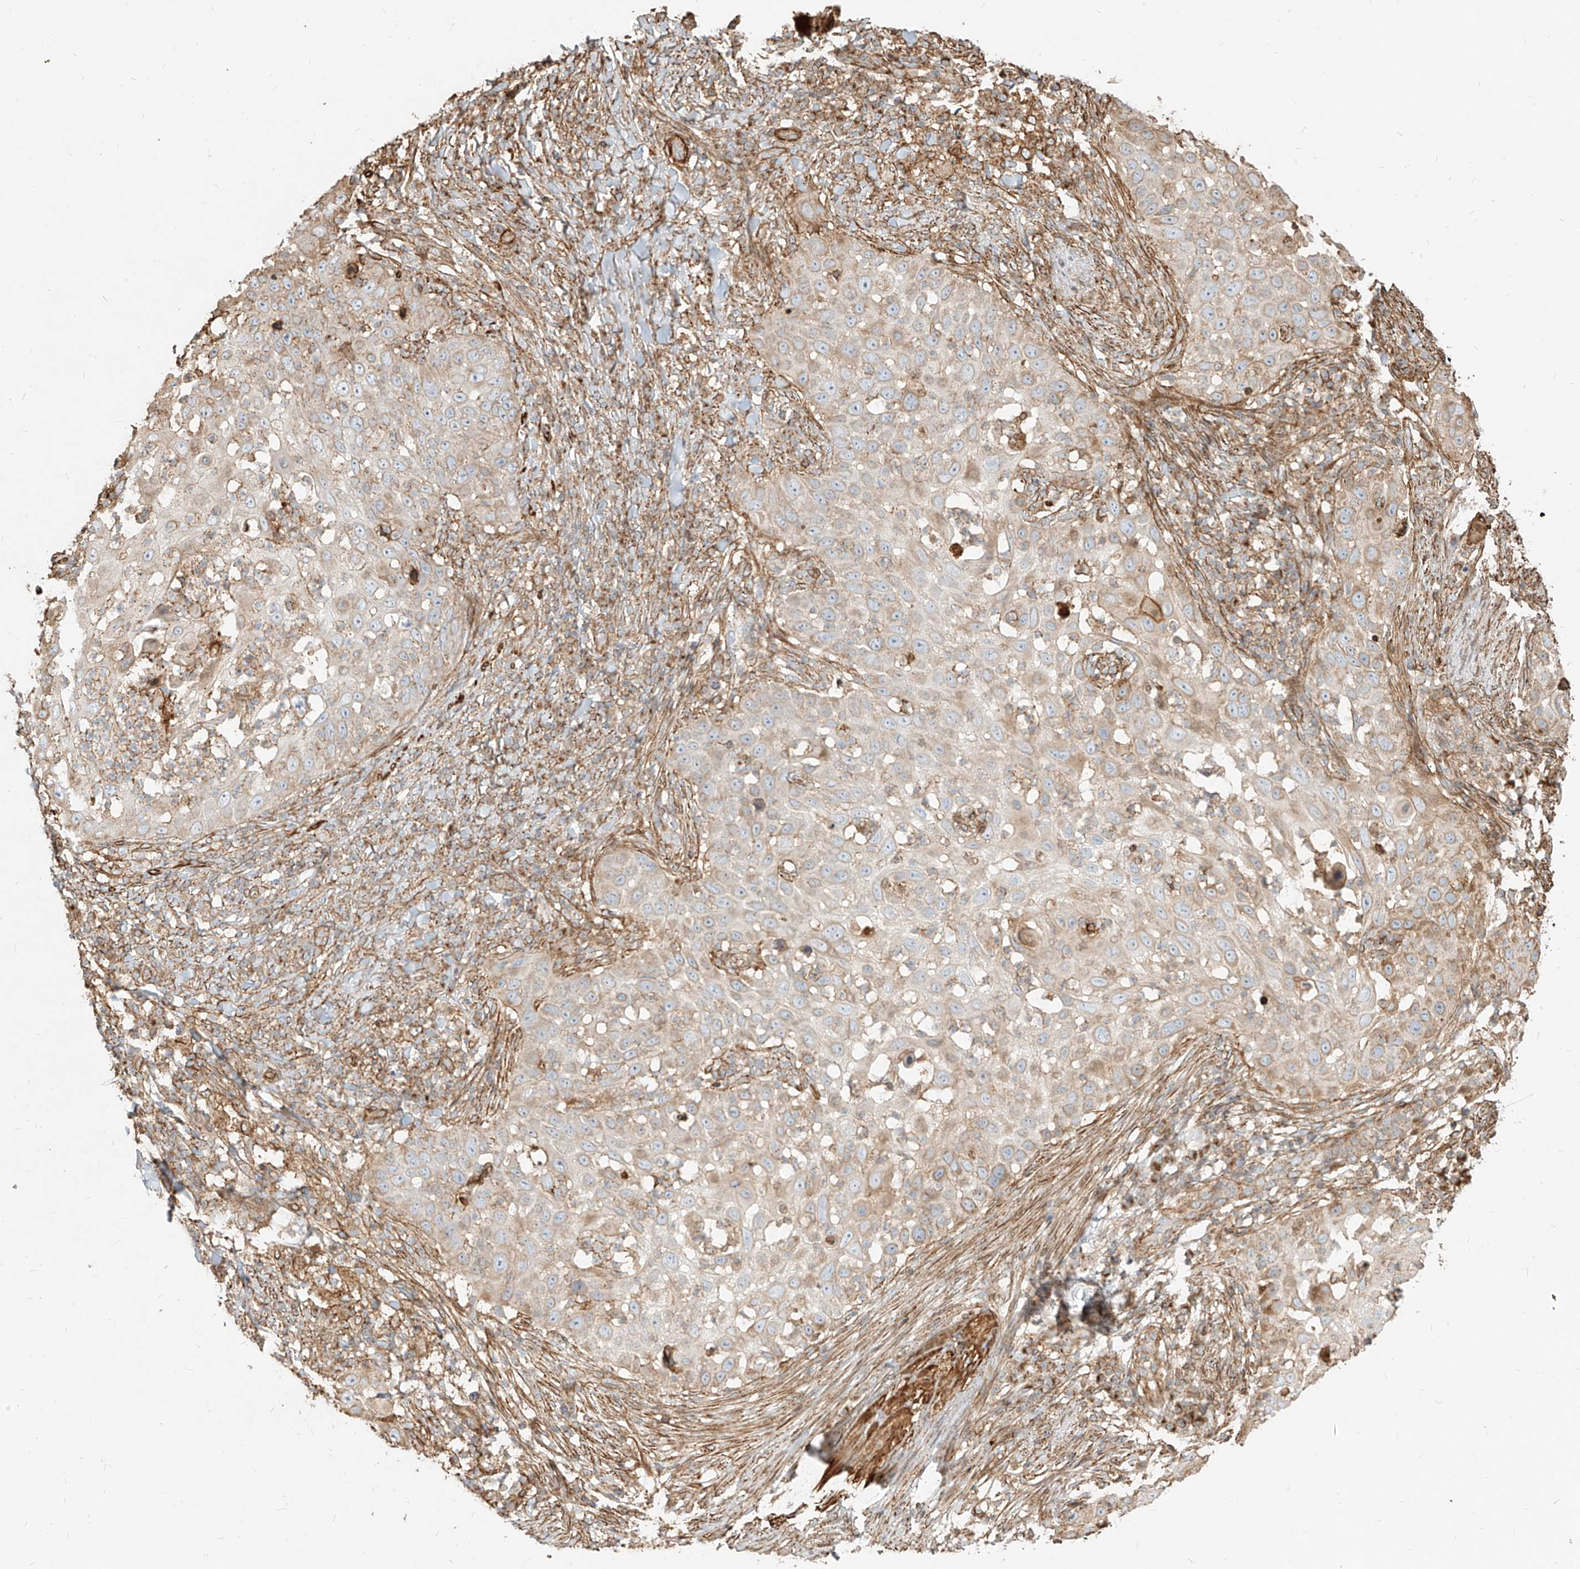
{"staining": {"intensity": "weak", "quantity": "25%-75%", "location": "cytoplasmic/membranous"}, "tissue": "skin cancer", "cell_type": "Tumor cells", "image_type": "cancer", "snomed": [{"axis": "morphology", "description": "Squamous cell carcinoma, NOS"}, {"axis": "topography", "description": "Skin"}], "caption": "Weak cytoplasmic/membranous expression for a protein is appreciated in about 25%-75% of tumor cells of skin squamous cell carcinoma using IHC.", "gene": "MTX2", "patient": {"sex": "female", "age": 44}}